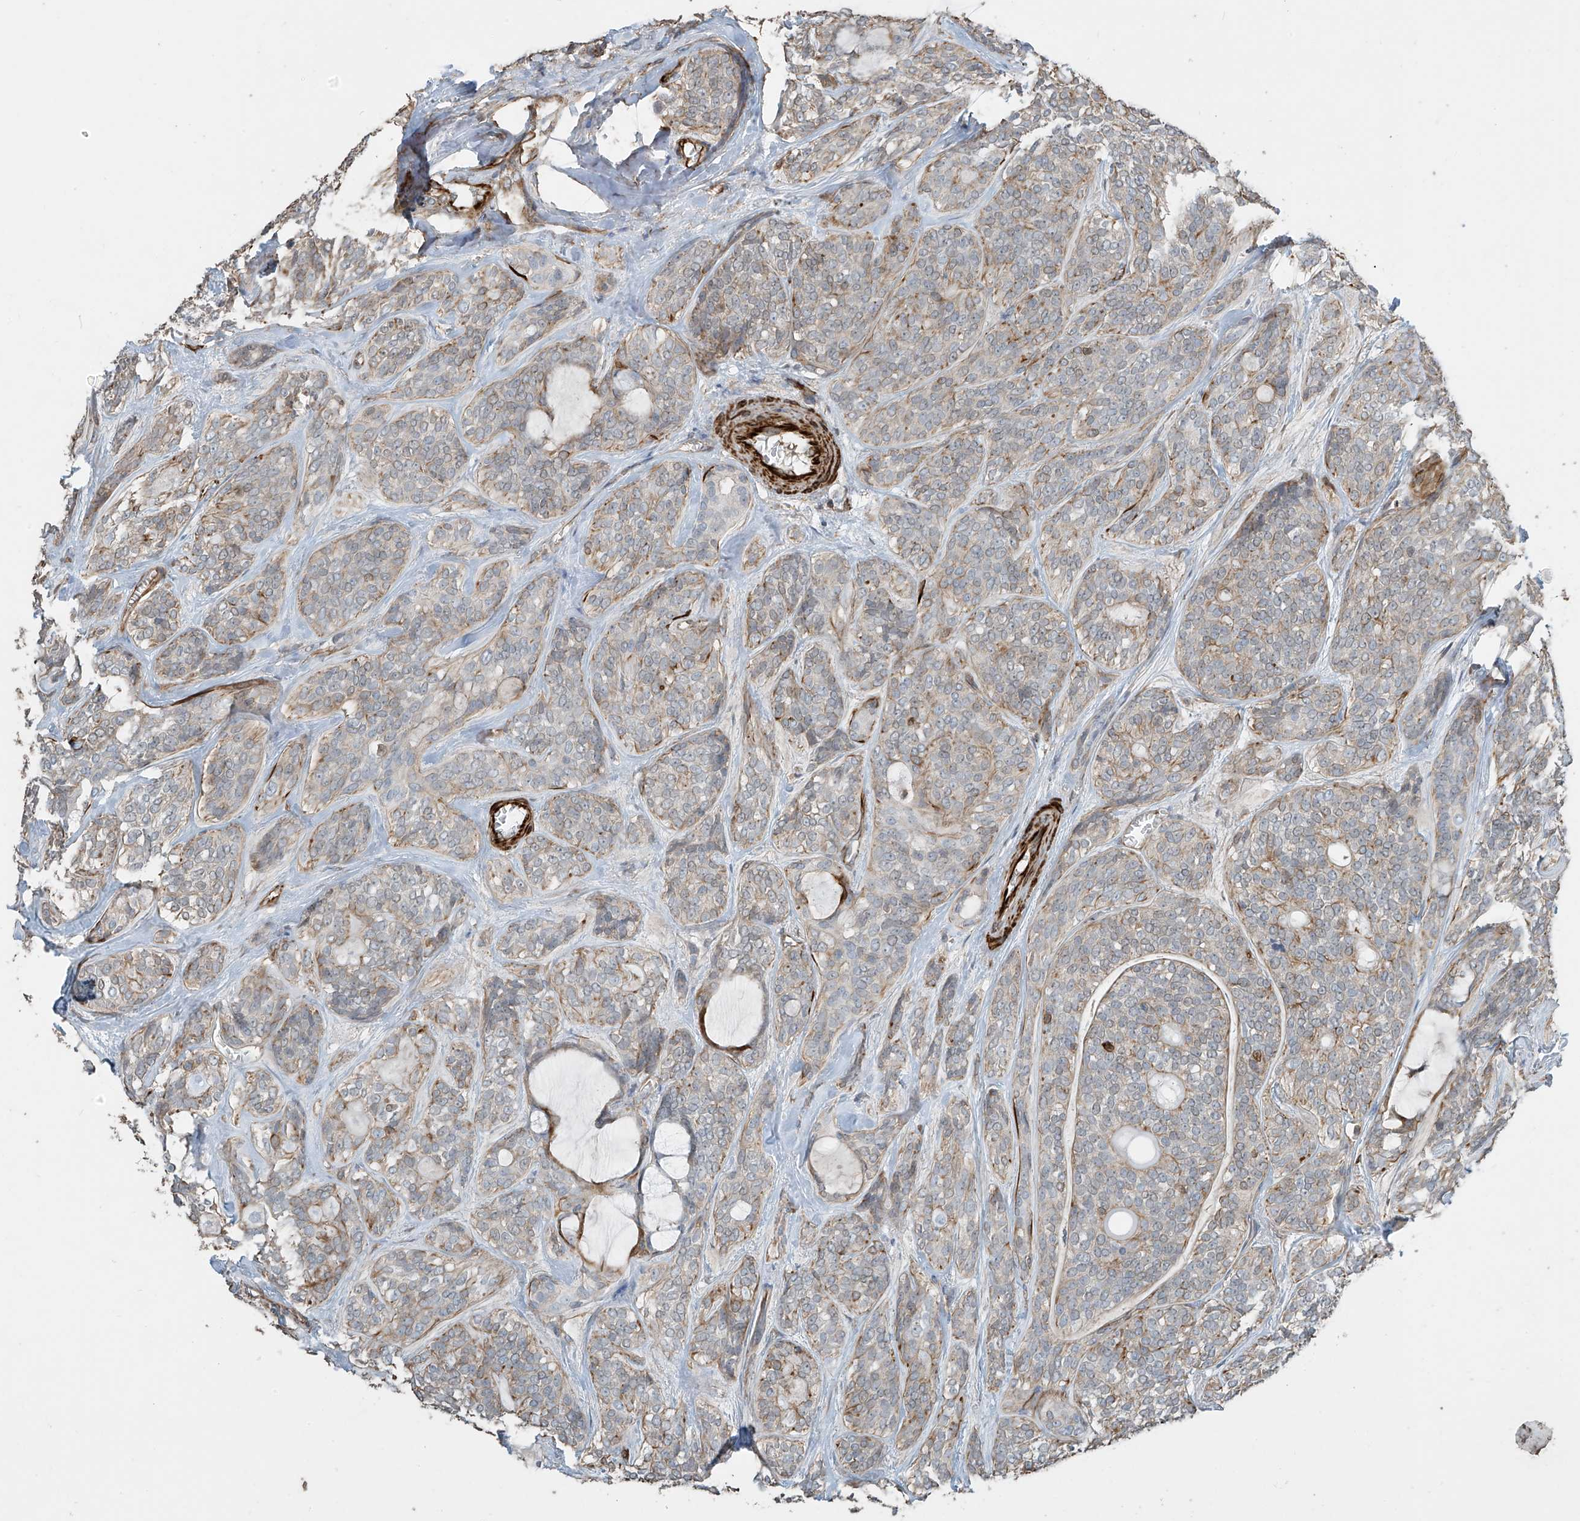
{"staining": {"intensity": "moderate", "quantity": "<25%", "location": "cytoplasmic/membranous"}, "tissue": "head and neck cancer", "cell_type": "Tumor cells", "image_type": "cancer", "snomed": [{"axis": "morphology", "description": "Adenocarcinoma, NOS"}, {"axis": "topography", "description": "Head-Neck"}], "caption": "An IHC photomicrograph of neoplastic tissue is shown. Protein staining in brown labels moderate cytoplasmic/membranous positivity in head and neck cancer within tumor cells.", "gene": "SH3BGRL3", "patient": {"sex": "male", "age": 66}}